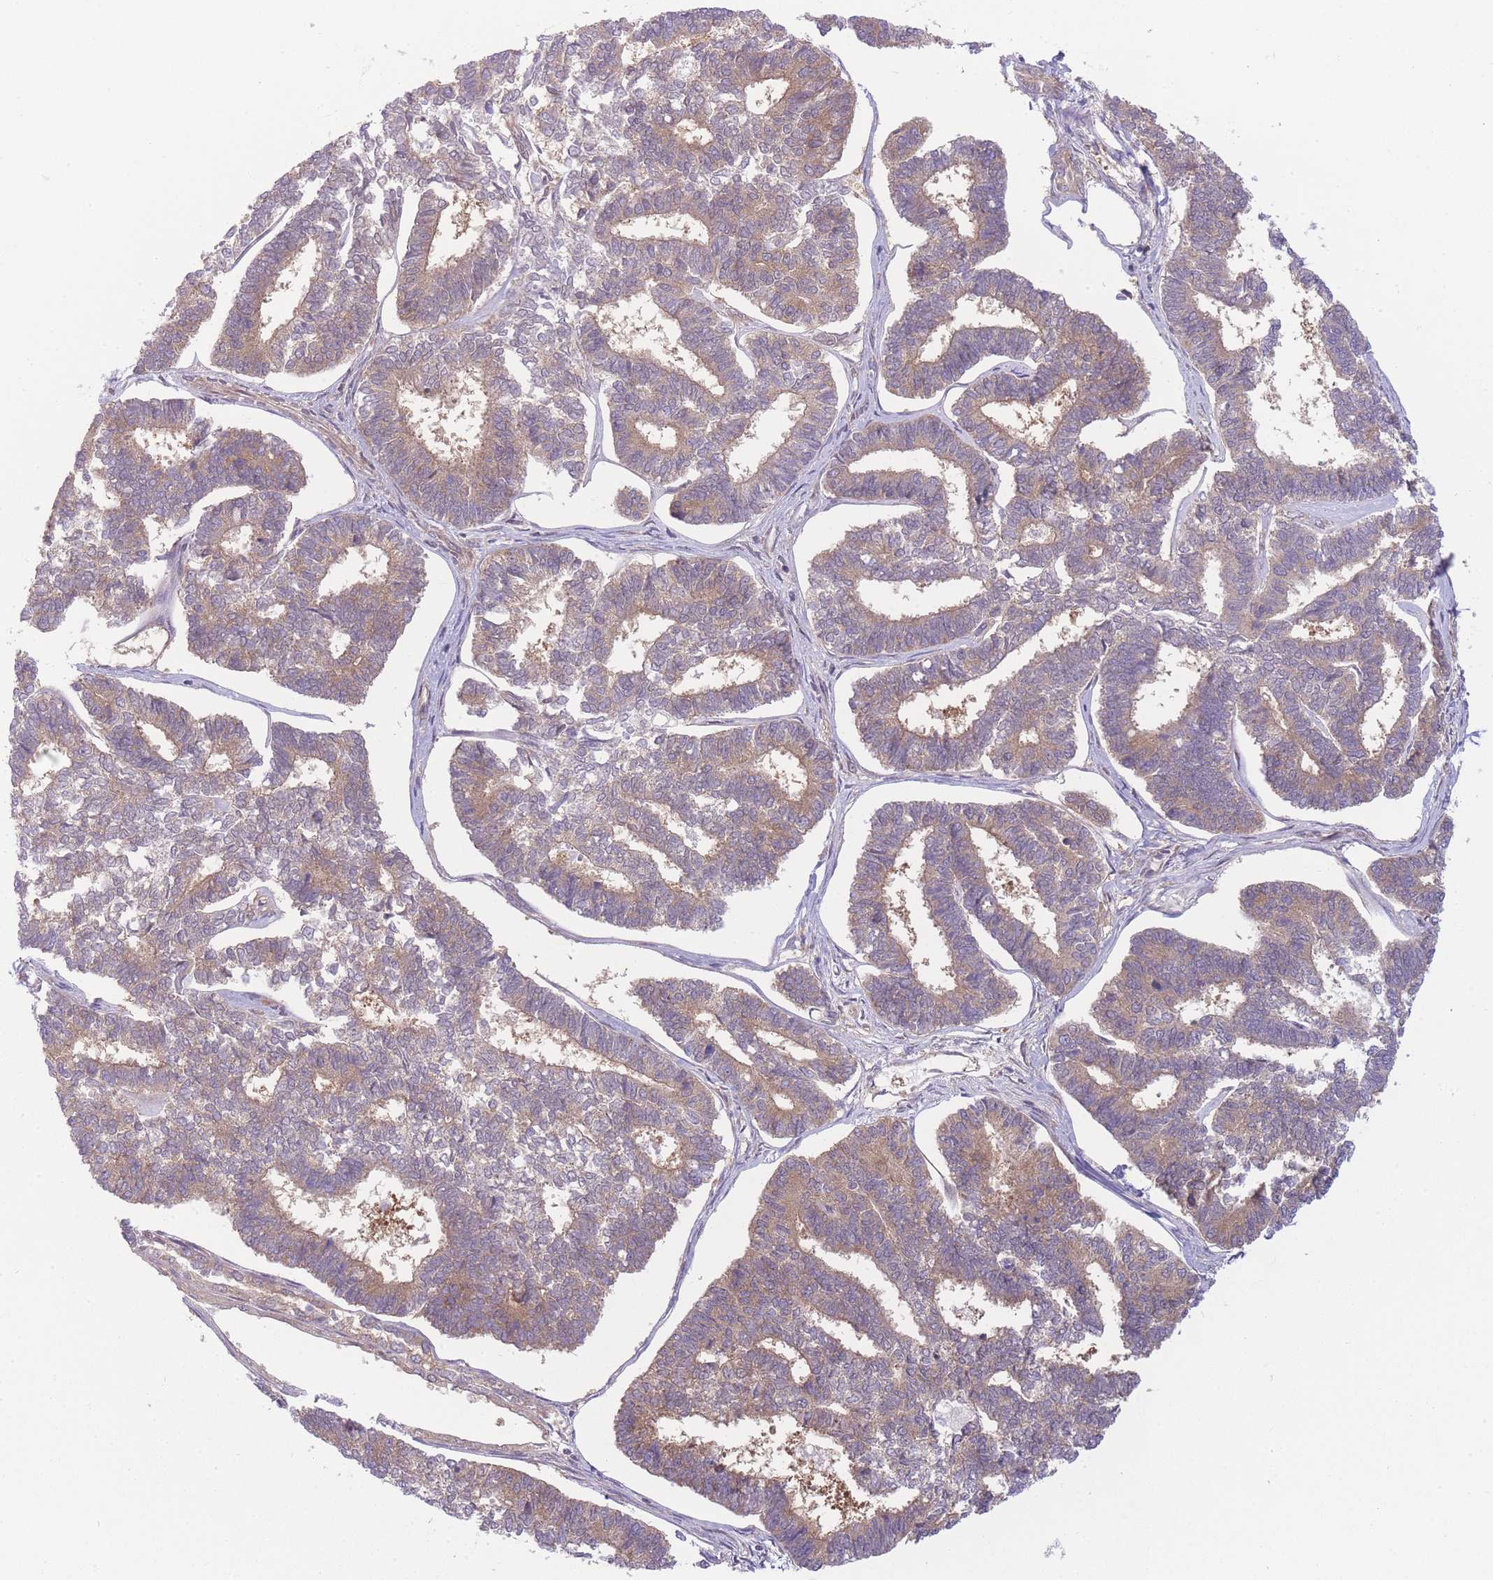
{"staining": {"intensity": "weak", "quantity": ">75%", "location": "cytoplasmic/membranous"}, "tissue": "endometrial cancer", "cell_type": "Tumor cells", "image_type": "cancer", "snomed": [{"axis": "morphology", "description": "Adenocarcinoma, NOS"}, {"axis": "topography", "description": "Endometrium"}], "caption": "Immunohistochemical staining of human adenocarcinoma (endometrial) shows low levels of weak cytoplasmic/membranous protein staining in approximately >75% of tumor cells.", "gene": "PFDN6", "patient": {"sex": "female", "age": 70}}